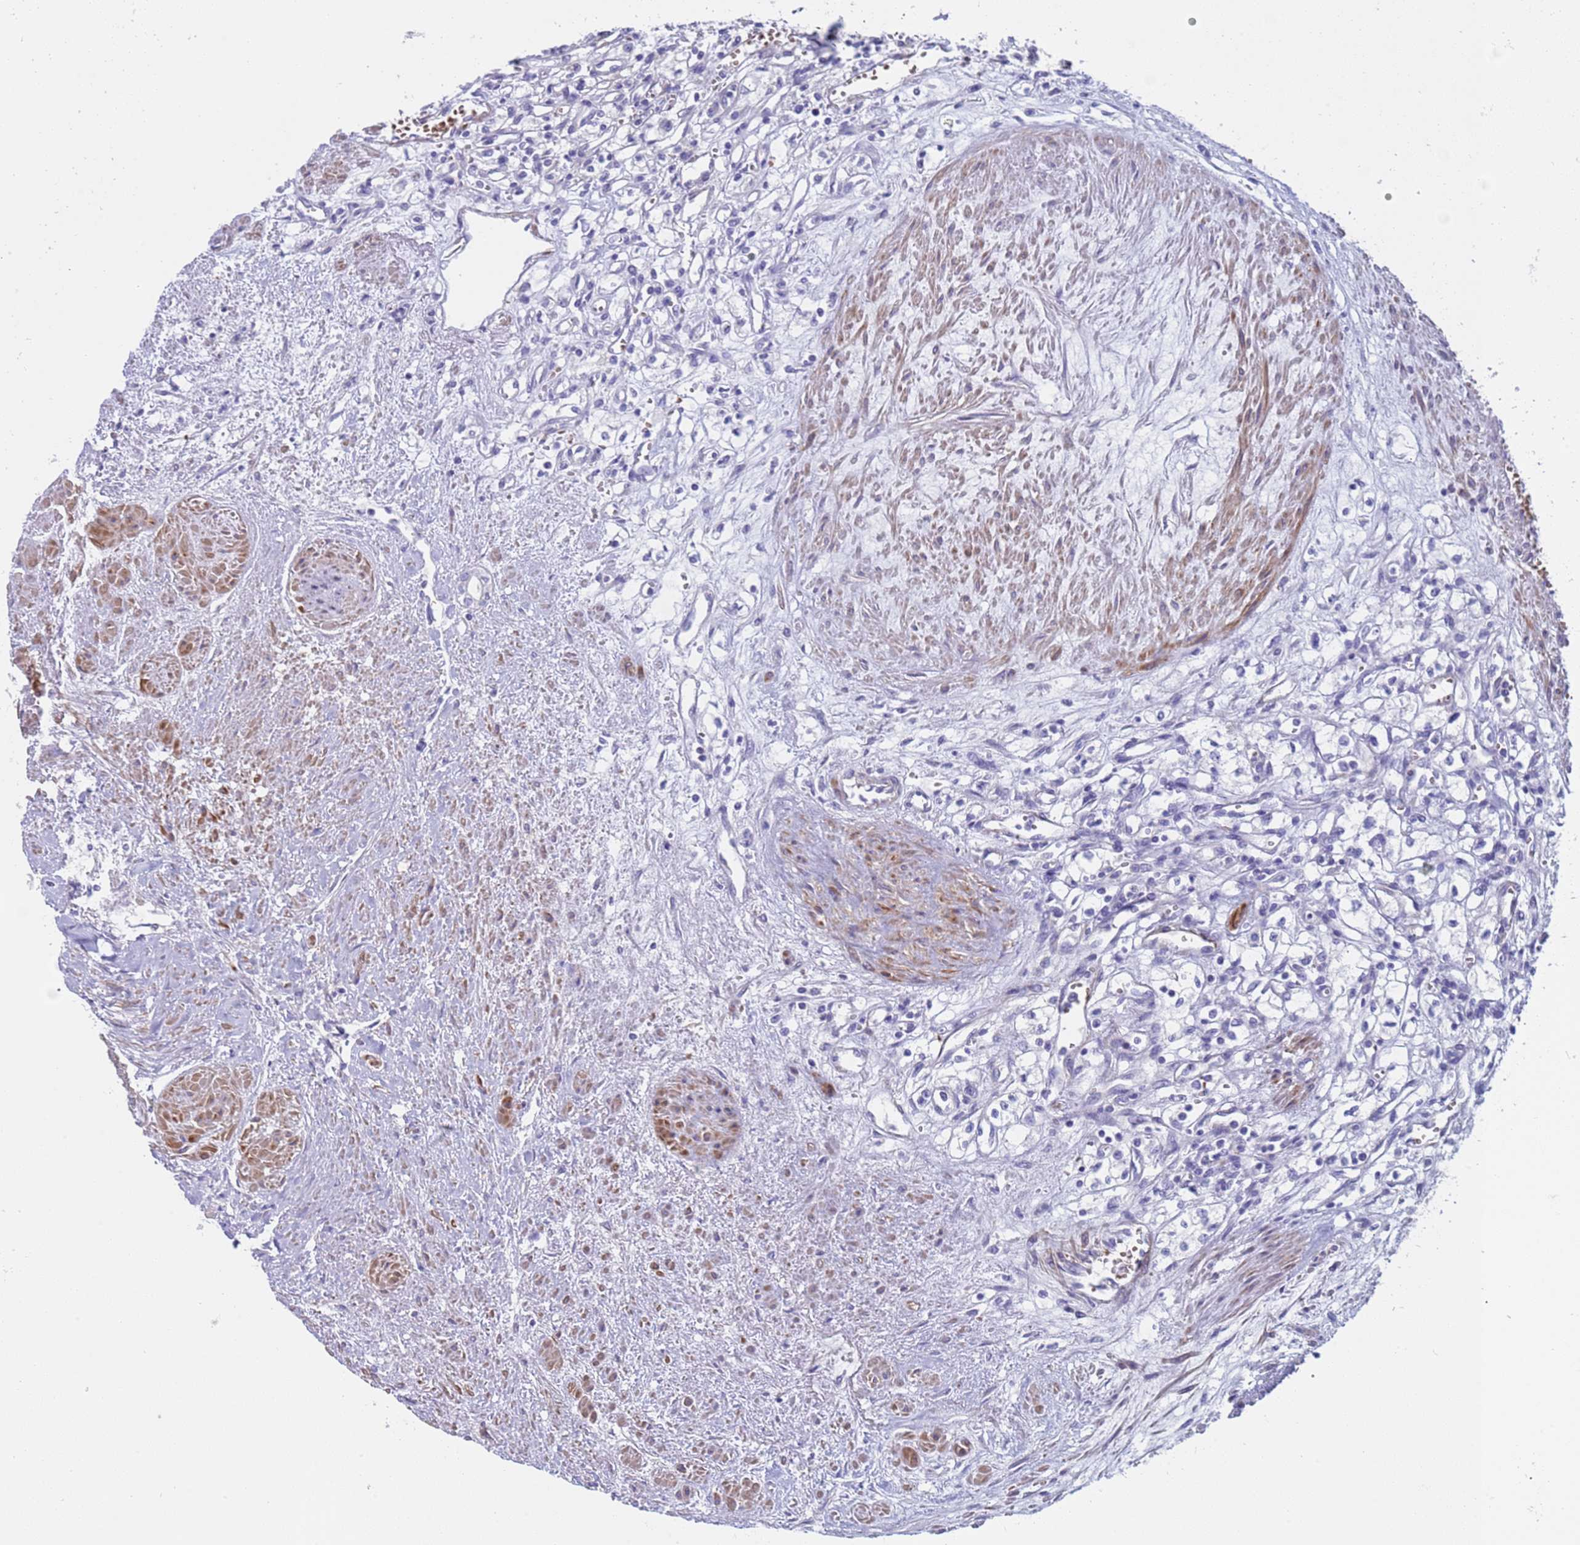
{"staining": {"intensity": "negative", "quantity": "none", "location": "none"}, "tissue": "renal cancer", "cell_type": "Tumor cells", "image_type": "cancer", "snomed": [{"axis": "morphology", "description": "Adenocarcinoma, NOS"}, {"axis": "topography", "description": "Kidney"}], "caption": "Tumor cells are negative for protein expression in human adenocarcinoma (renal). (DAB IHC, high magnification).", "gene": "KBTBD3", "patient": {"sex": "male", "age": 59}}